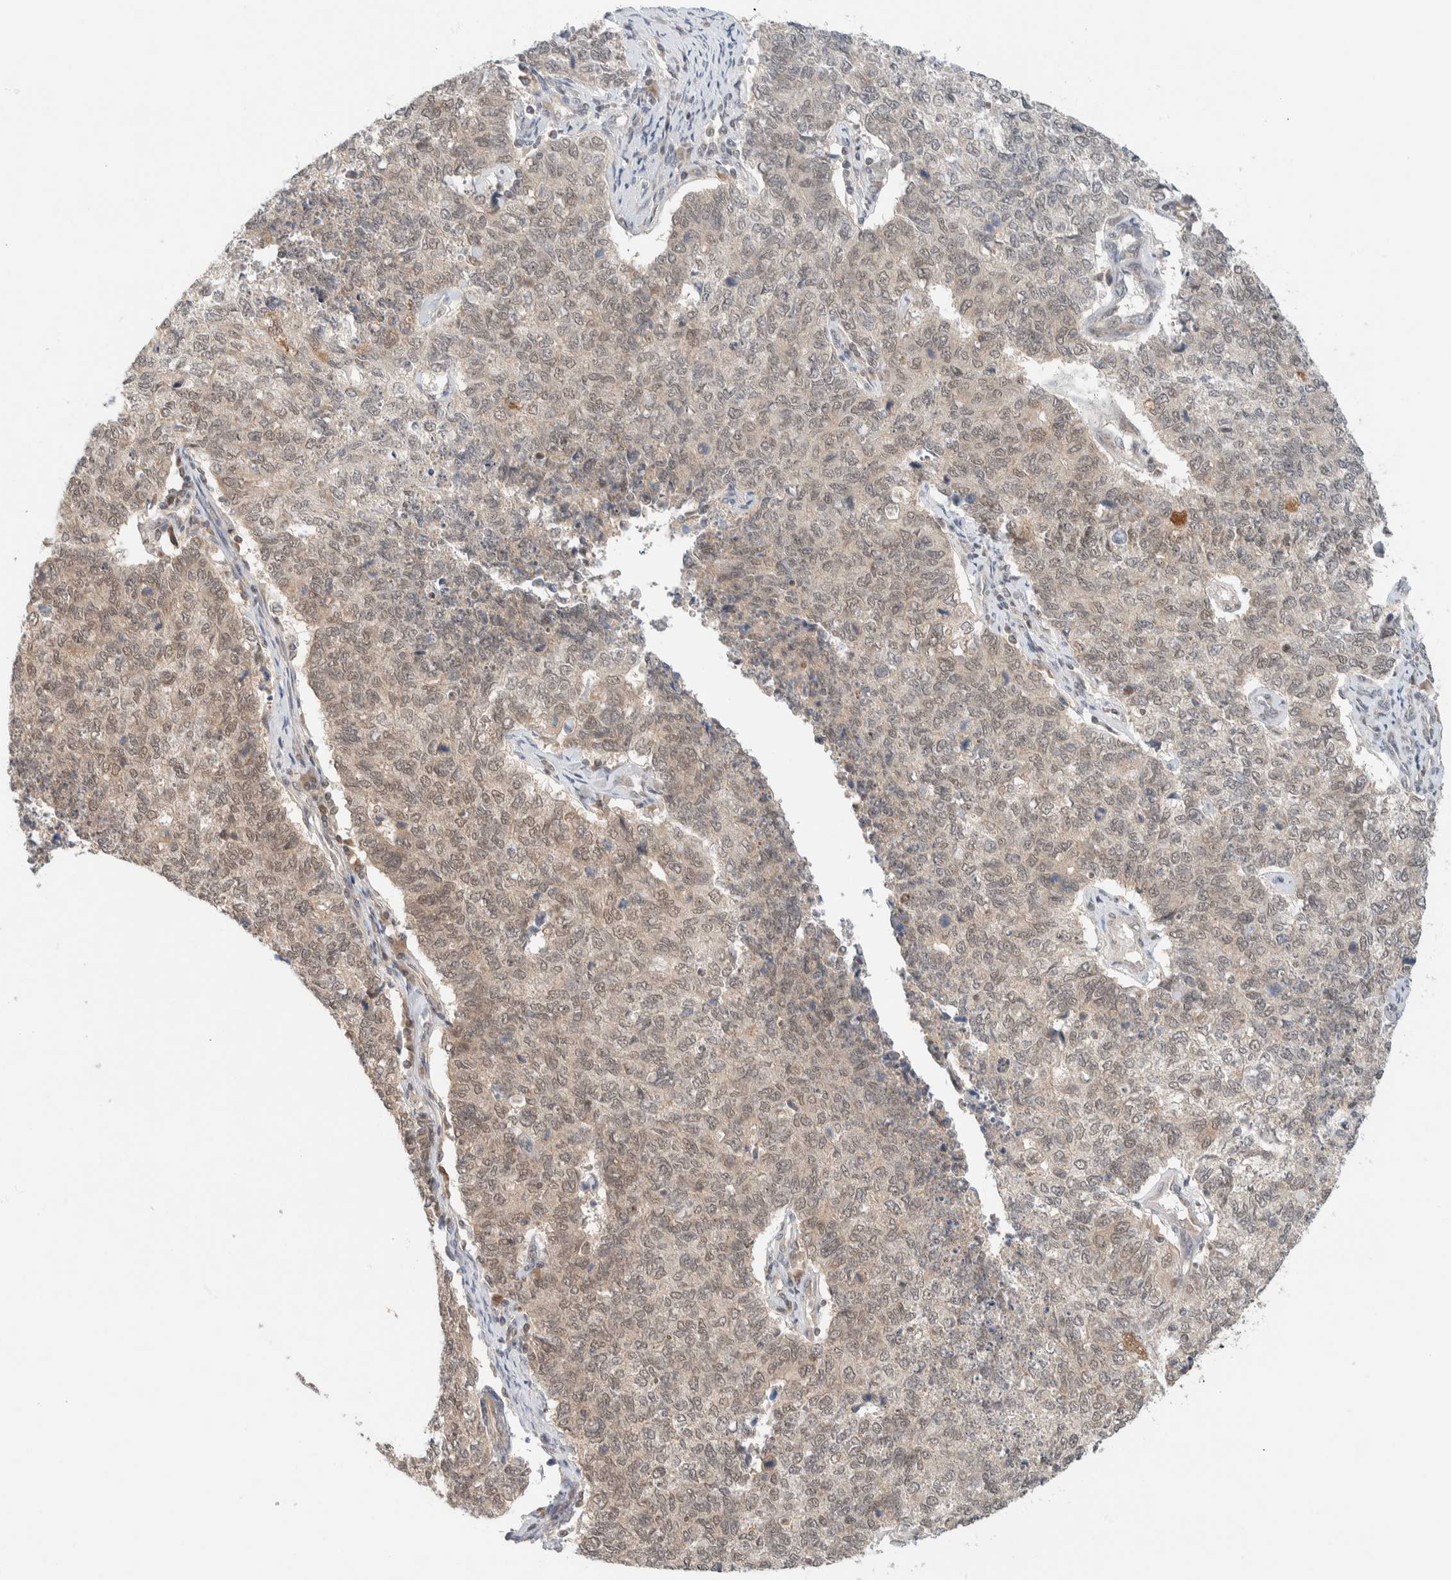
{"staining": {"intensity": "weak", "quantity": ">75%", "location": "cytoplasmic/membranous,nuclear"}, "tissue": "cervical cancer", "cell_type": "Tumor cells", "image_type": "cancer", "snomed": [{"axis": "morphology", "description": "Squamous cell carcinoma, NOS"}, {"axis": "topography", "description": "Cervix"}], "caption": "Protein expression analysis of human cervical squamous cell carcinoma reveals weak cytoplasmic/membranous and nuclear expression in approximately >75% of tumor cells.", "gene": "C8orf76", "patient": {"sex": "female", "age": 63}}